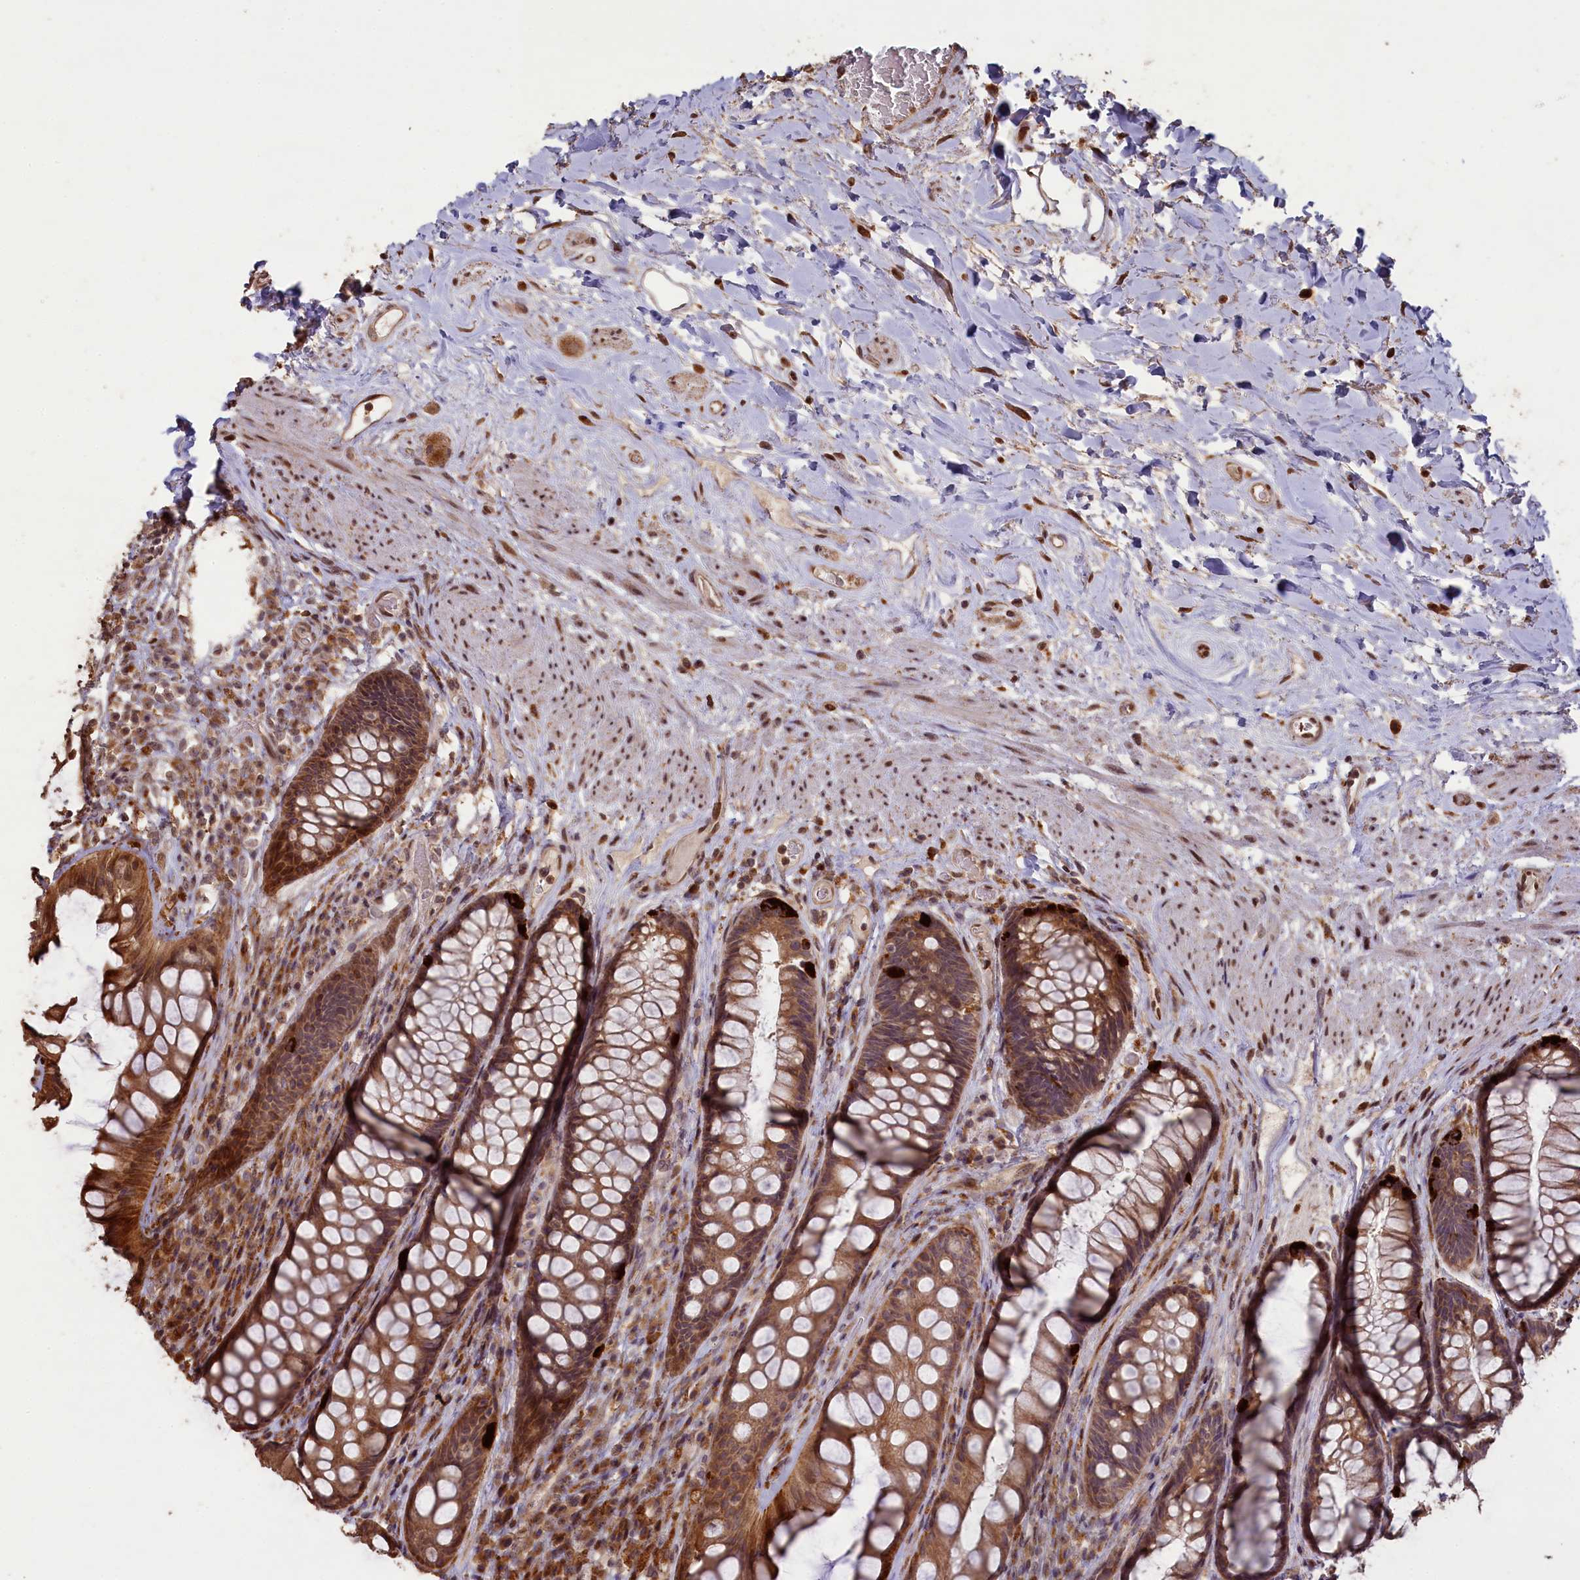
{"staining": {"intensity": "moderate", "quantity": ">75%", "location": "cytoplasmic/membranous"}, "tissue": "rectum", "cell_type": "Glandular cells", "image_type": "normal", "snomed": [{"axis": "morphology", "description": "Normal tissue, NOS"}, {"axis": "topography", "description": "Rectum"}], "caption": "Rectum stained with DAB IHC demonstrates medium levels of moderate cytoplasmic/membranous expression in approximately >75% of glandular cells. The protein of interest is stained brown, and the nuclei are stained in blue (DAB (3,3'-diaminobenzidine) IHC with brightfield microscopy, high magnification).", "gene": "SLC38A7", "patient": {"sex": "male", "age": 74}}